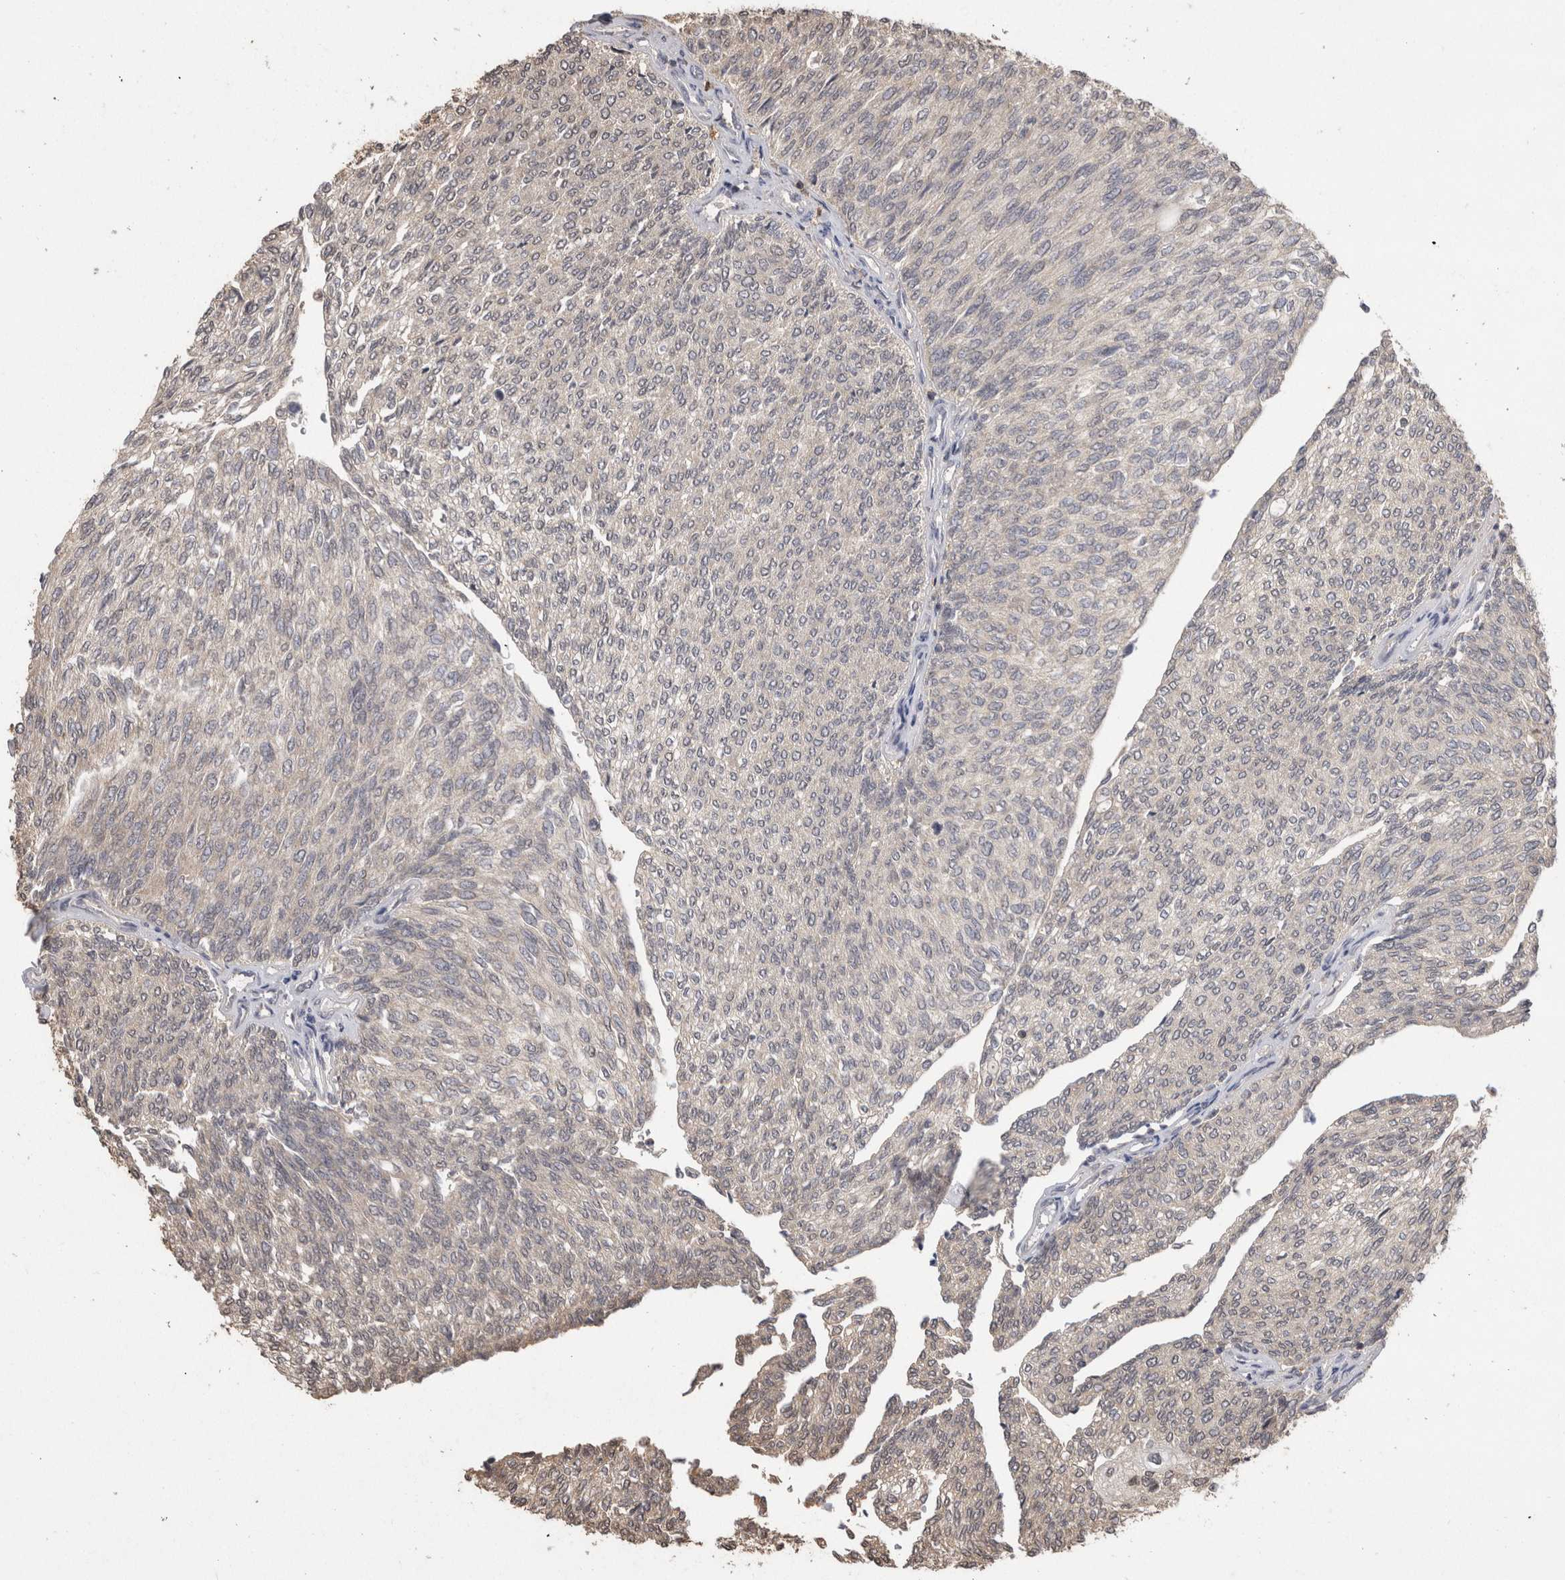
{"staining": {"intensity": "negative", "quantity": "none", "location": "none"}, "tissue": "urothelial cancer", "cell_type": "Tumor cells", "image_type": "cancer", "snomed": [{"axis": "morphology", "description": "Urothelial carcinoma, Low grade"}, {"axis": "topography", "description": "Urinary bladder"}], "caption": "Urothelial carcinoma (low-grade) stained for a protein using immunohistochemistry (IHC) shows no positivity tumor cells.", "gene": "PREP", "patient": {"sex": "female", "age": 79}}